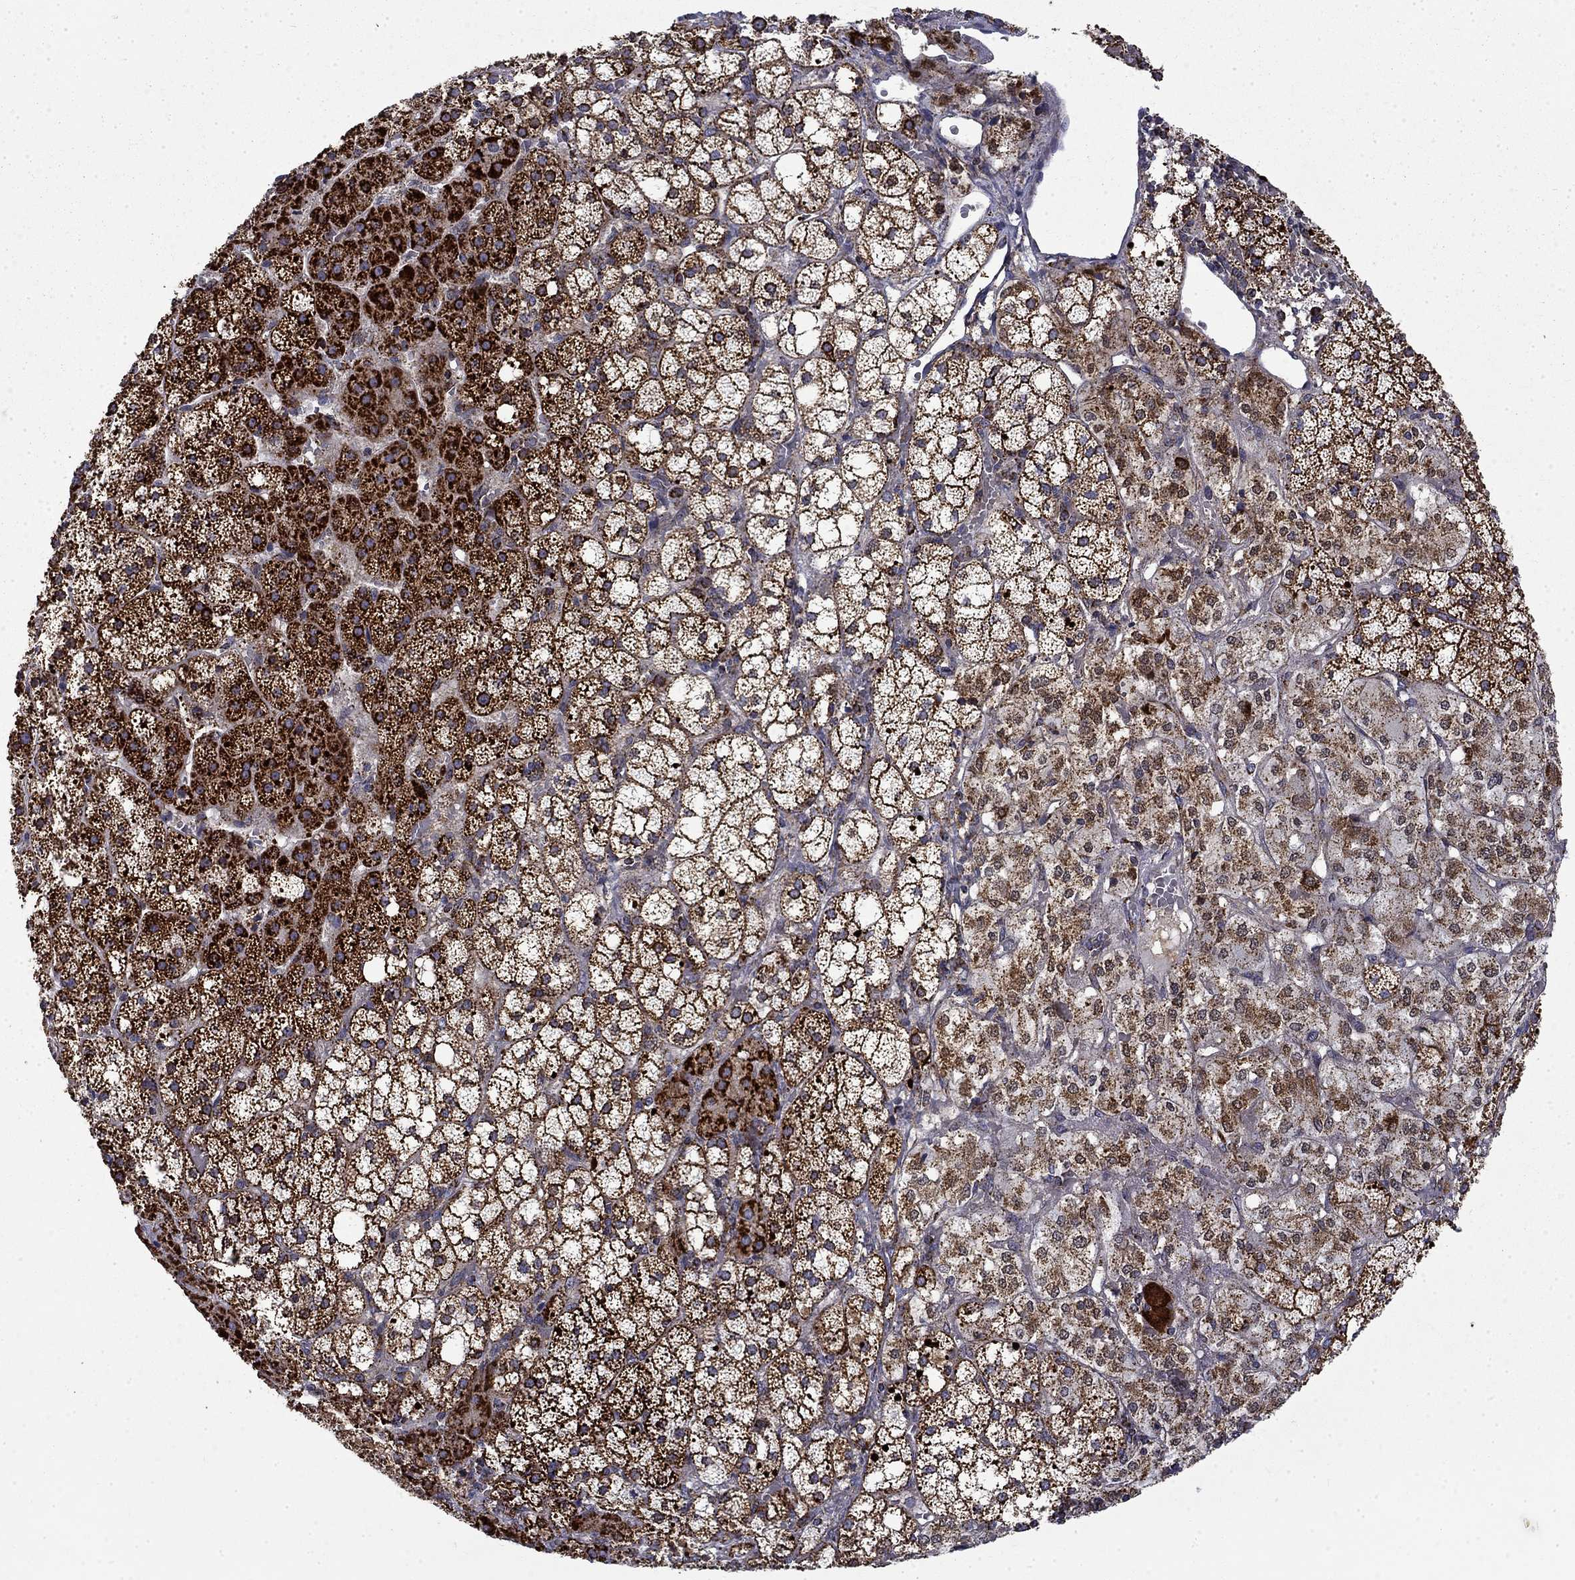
{"staining": {"intensity": "strong", "quantity": ">75%", "location": "cytoplasmic/membranous"}, "tissue": "adrenal gland", "cell_type": "Glandular cells", "image_type": "normal", "snomed": [{"axis": "morphology", "description": "Normal tissue, NOS"}, {"axis": "topography", "description": "Adrenal gland"}], "caption": "Protein analysis of benign adrenal gland exhibits strong cytoplasmic/membranous staining in about >75% of glandular cells. (IHC, brightfield microscopy, high magnification).", "gene": "PCBP3", "patient": {"sex": "male", "age": 53}}